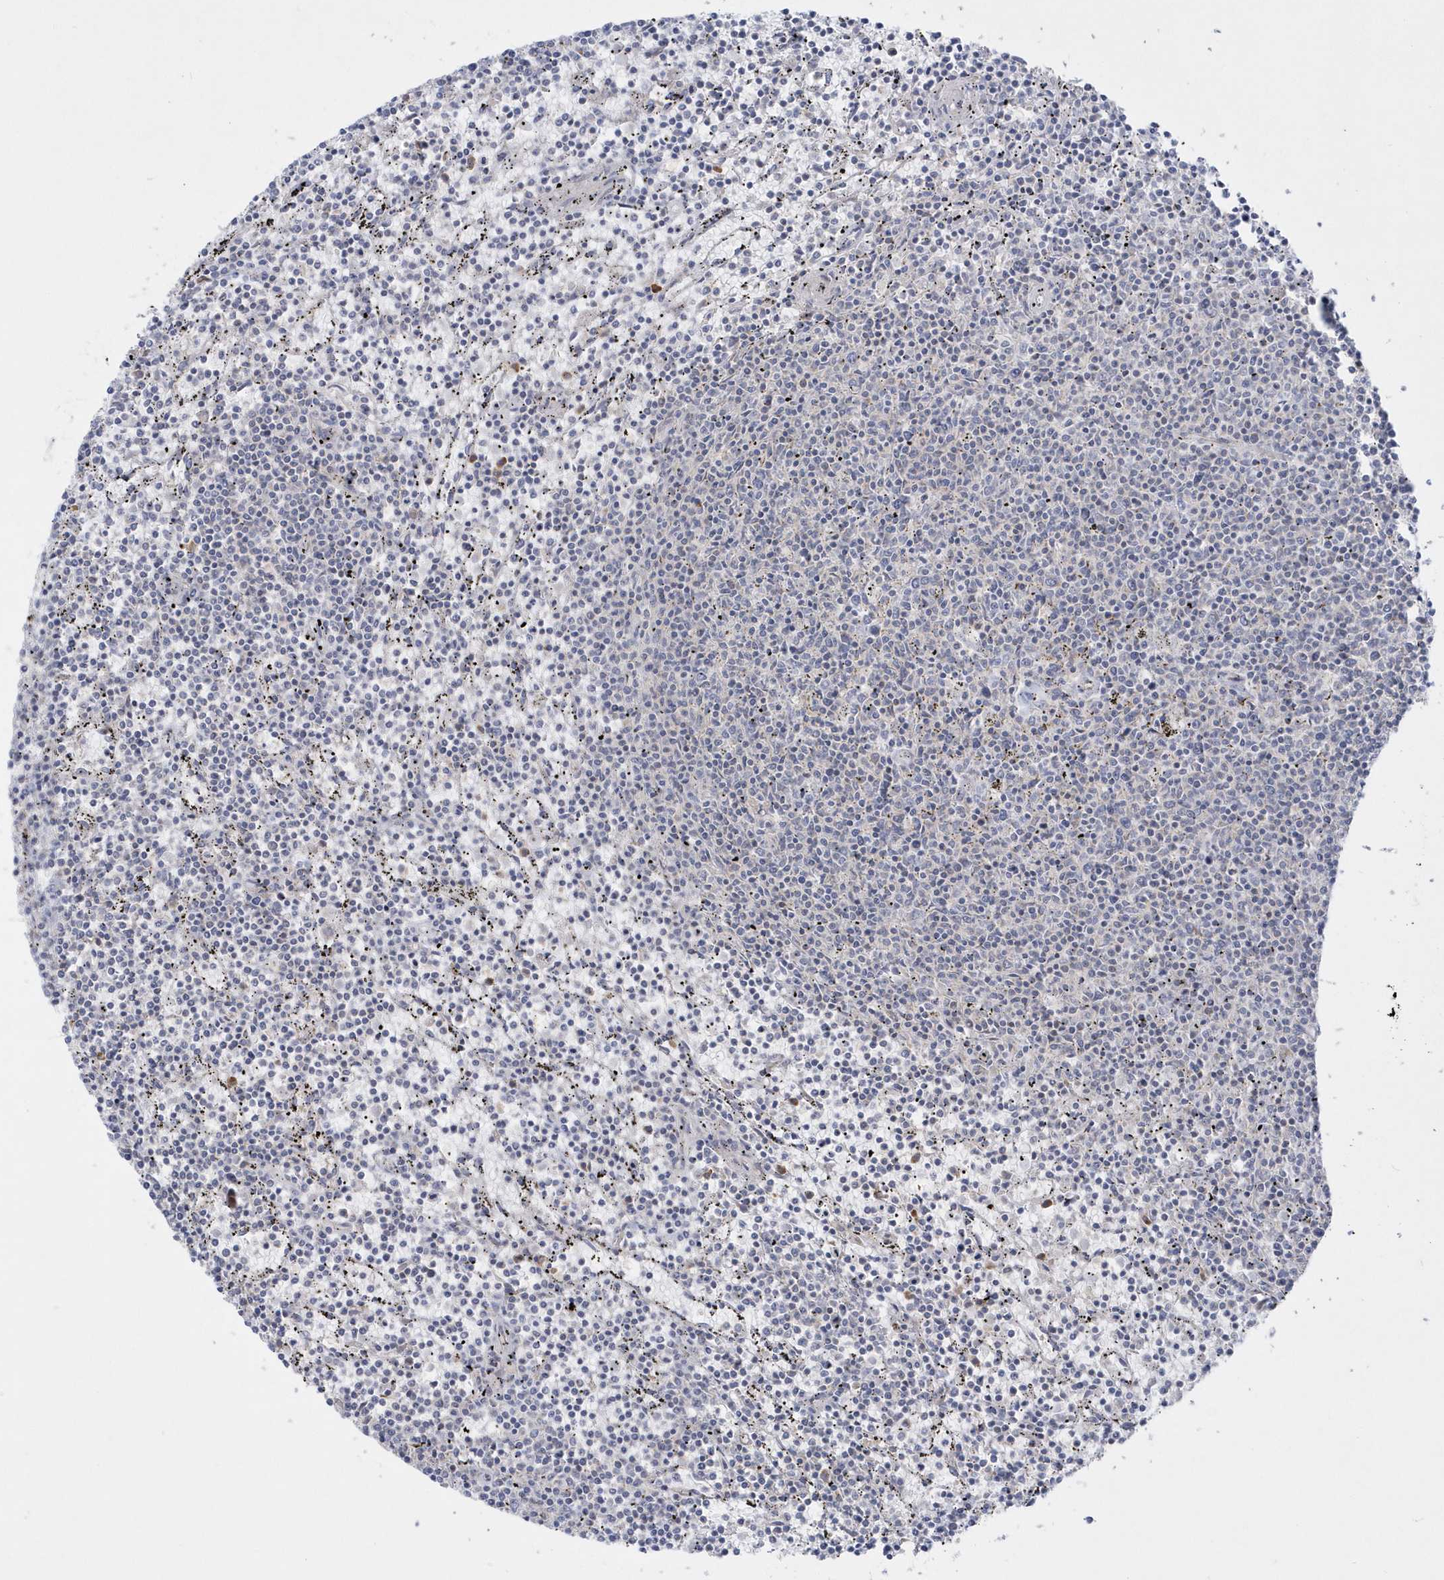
{"staining": {"intensity": "negative", "quantity": "none", "location": "none"}, "tissue": "lymphoma", "cell_type": "Tumor cells", "image_type": "cancer", "snomed": [{"axis": "morphology", "description": "Malignant lymphoma, non-Hodgkin's type, Low grade"}, {"axis": "topography", "description": "Spleen"}], "caption": "Low-grade malignant lymphoma, non-Hodgkin's type stained for a protein using immunohistochemistry shows no positivity tumor cells.", "gene": "DNAJC18", "patient": {"sex": "female", "age": 50}}